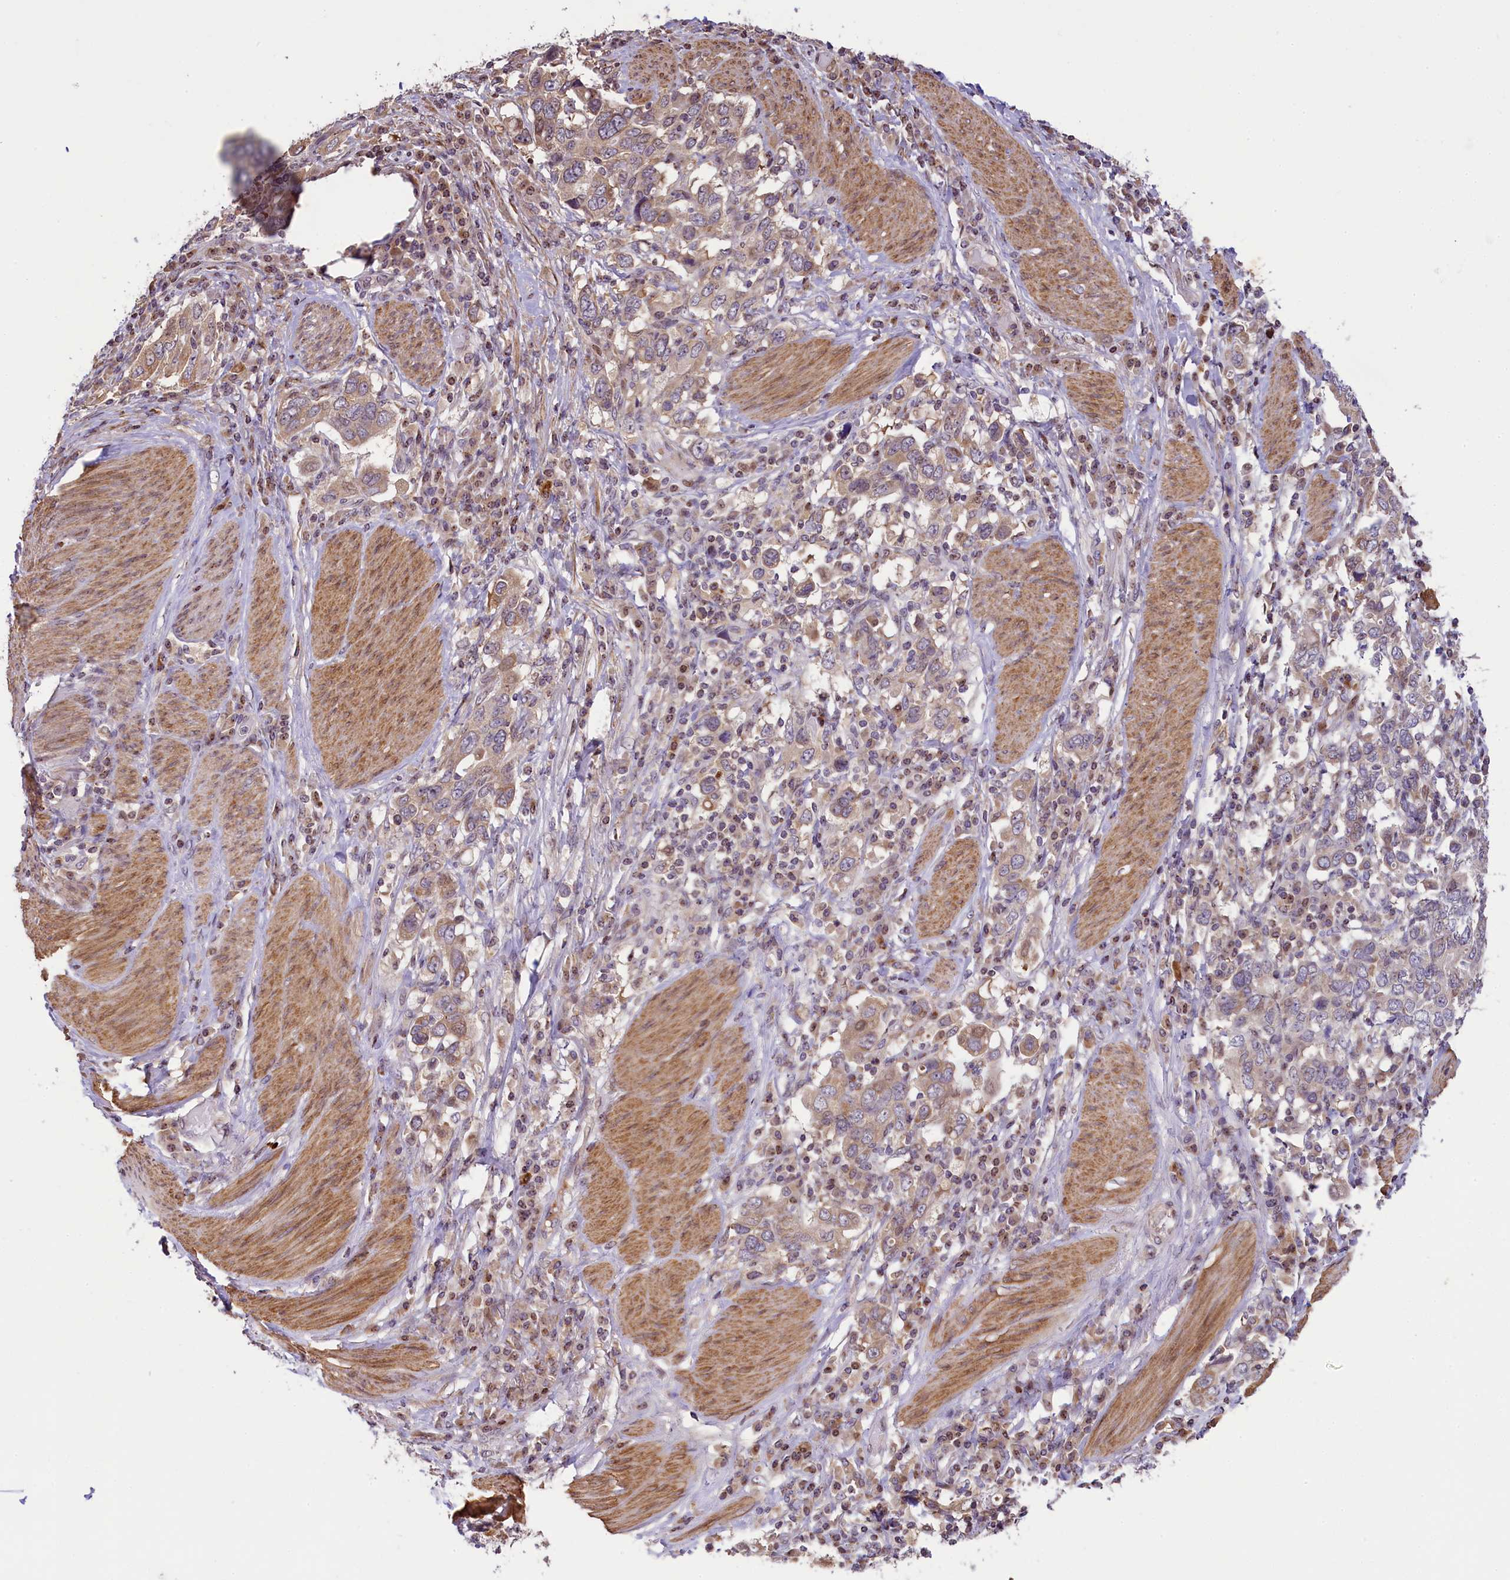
{"staining": {"intensity": "weak", "quantity": ">75%", "location": "cytoplasmic/membranous"}, "tissue": "stomach cancer", "cell_type": "Tumor cells", "image_type": "cancer", "snomed": [{"axis": "morphology", "description": "Adenocarcinoma, NOS"}, {"axis": "topography", "description": "Stomach, upper"}], "caption": "Immunohistochemistry (IHC) image of stomach adenocarcinoma stained for a protein (brown), which reveals low levels of weak cytoplasmic/membranous staining in approximately >75% of tumor cells.", "gene": "RBBP8", "patient": {"sex": "male", "age": 62}}